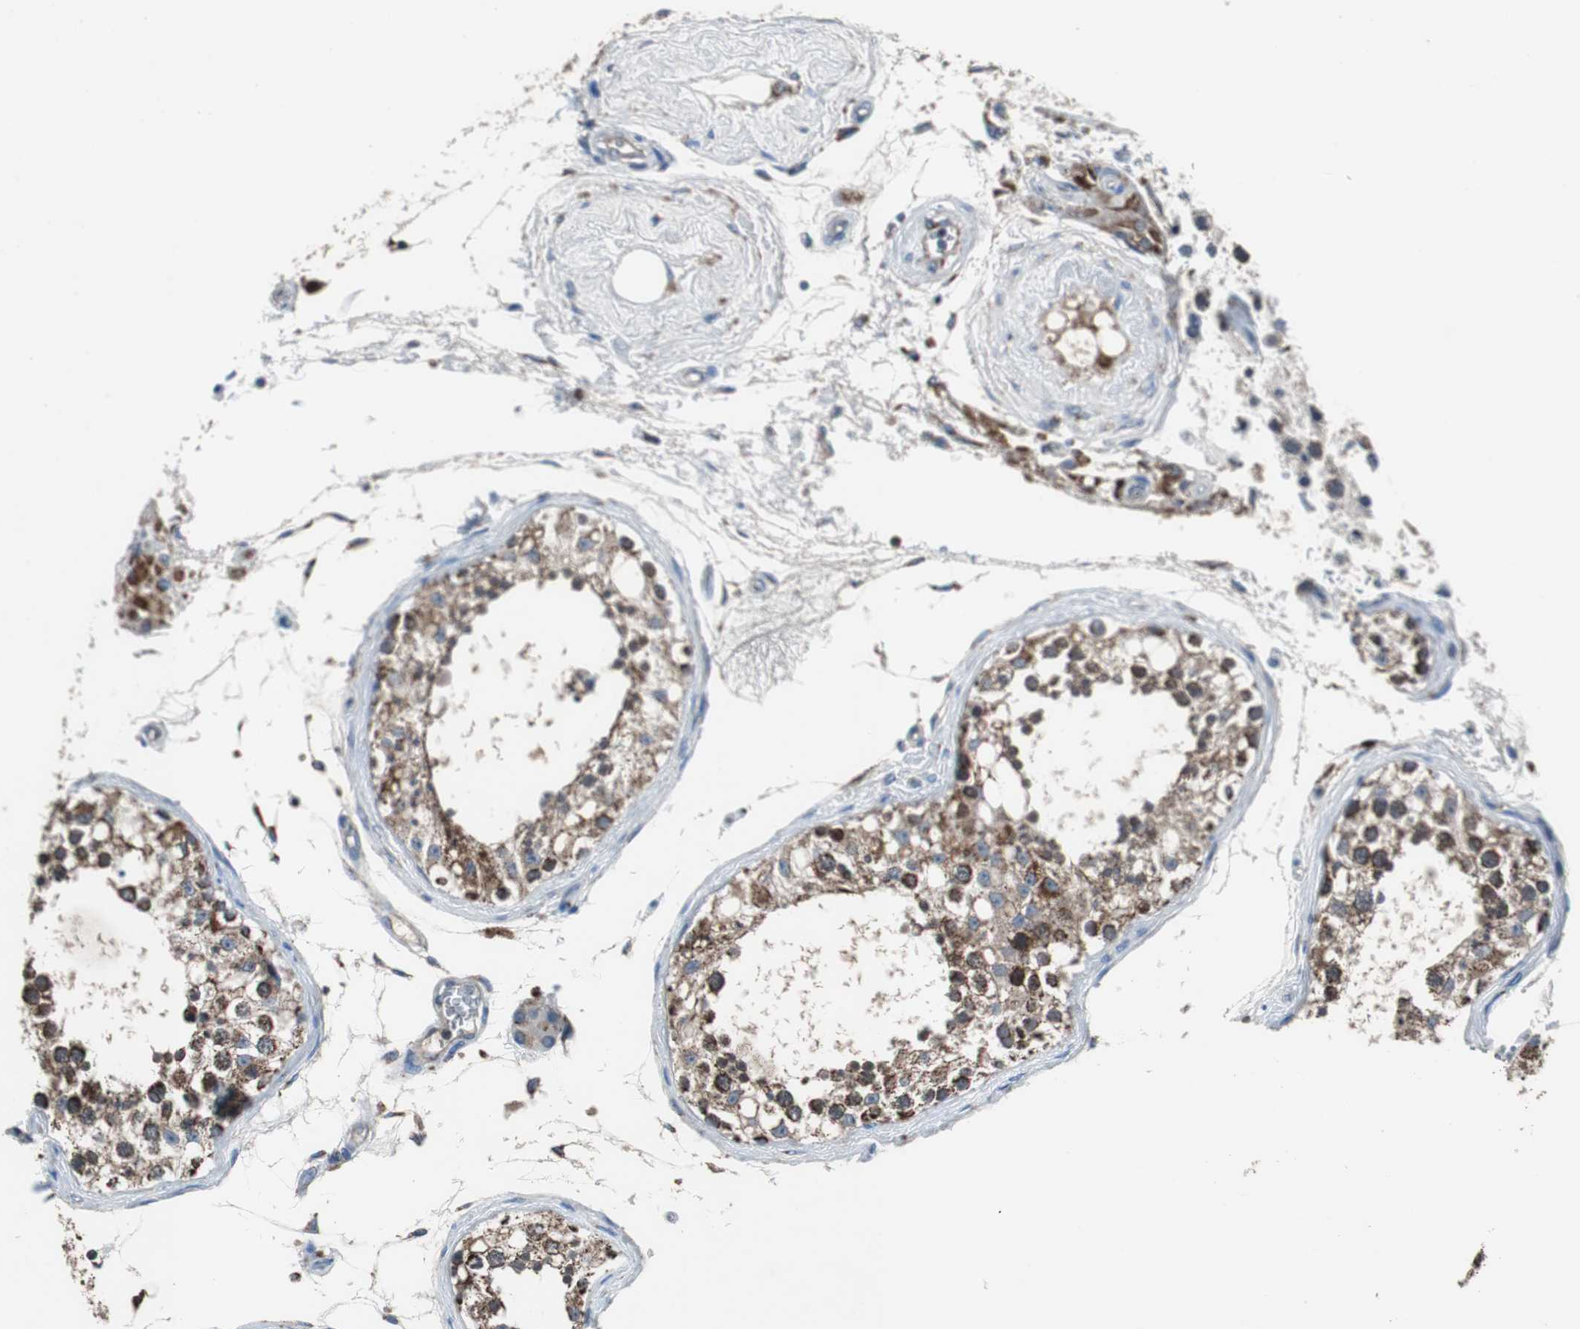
{"staining": {"intensity": "strong", "quantity": ">75%", "location": "cytoplasmic/membranous"}, "tissue": "testis", "cell_type": "Cells in seminiferous ducts", "image_type": "normal", "snomed": [{"axis": "morphology", "description": "Normal tissue, NOS"}, {"axis": "topography", "description": "Testis"}], "caption": "Unremarkable testis exhibits strong cytoplasmic/membranous staining in about >75% of cells in seminiferous ducts (Brightfield microscopy of DAB IHC at high magnification)..", "gene": "PITRM1", "patient": {"sex": "male", "age": 68}}